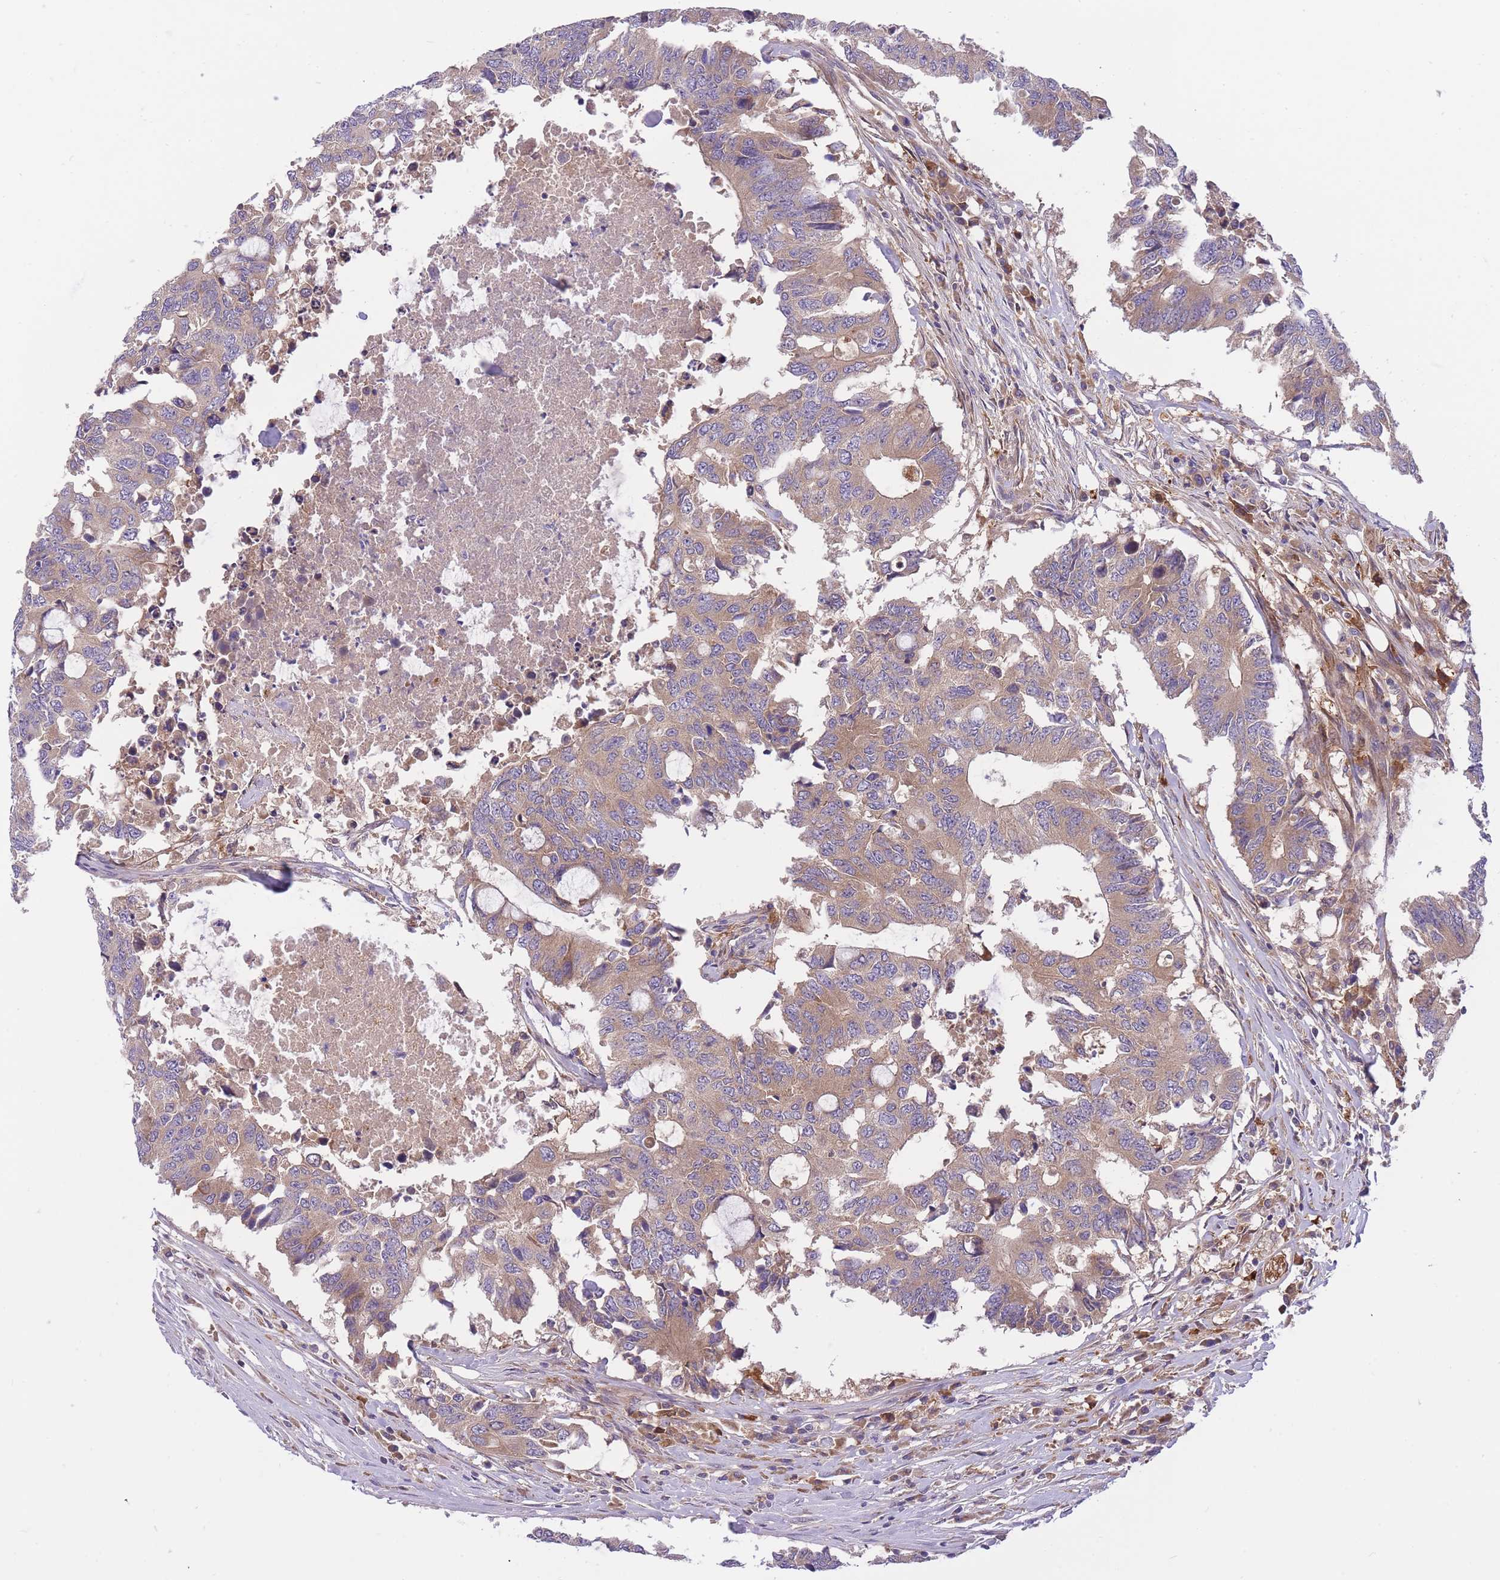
{"staining": {"intensity": "weak", "quantity": ">75%", "location": "cytoplasmic/membranous"}, "tissue": "colorectal cancer", "cell_type": "Tumor cells", "image_type": "cancer", "snomed": [{"axis": "morphology", "description": "Adenocarcinoma, NOS"}, {"axis": "topography", "description": "Colon"}], "caption": "Tumor cells reveal low levels of weak cytoplasmic/membranous staining in about >75% of cells in human colorectal cancer (adenocarcinoma). (IHC, brightfield microscopy, high magnification).", "gene": "CRYGN", "patient": {"sex": "male", "age": 71}}